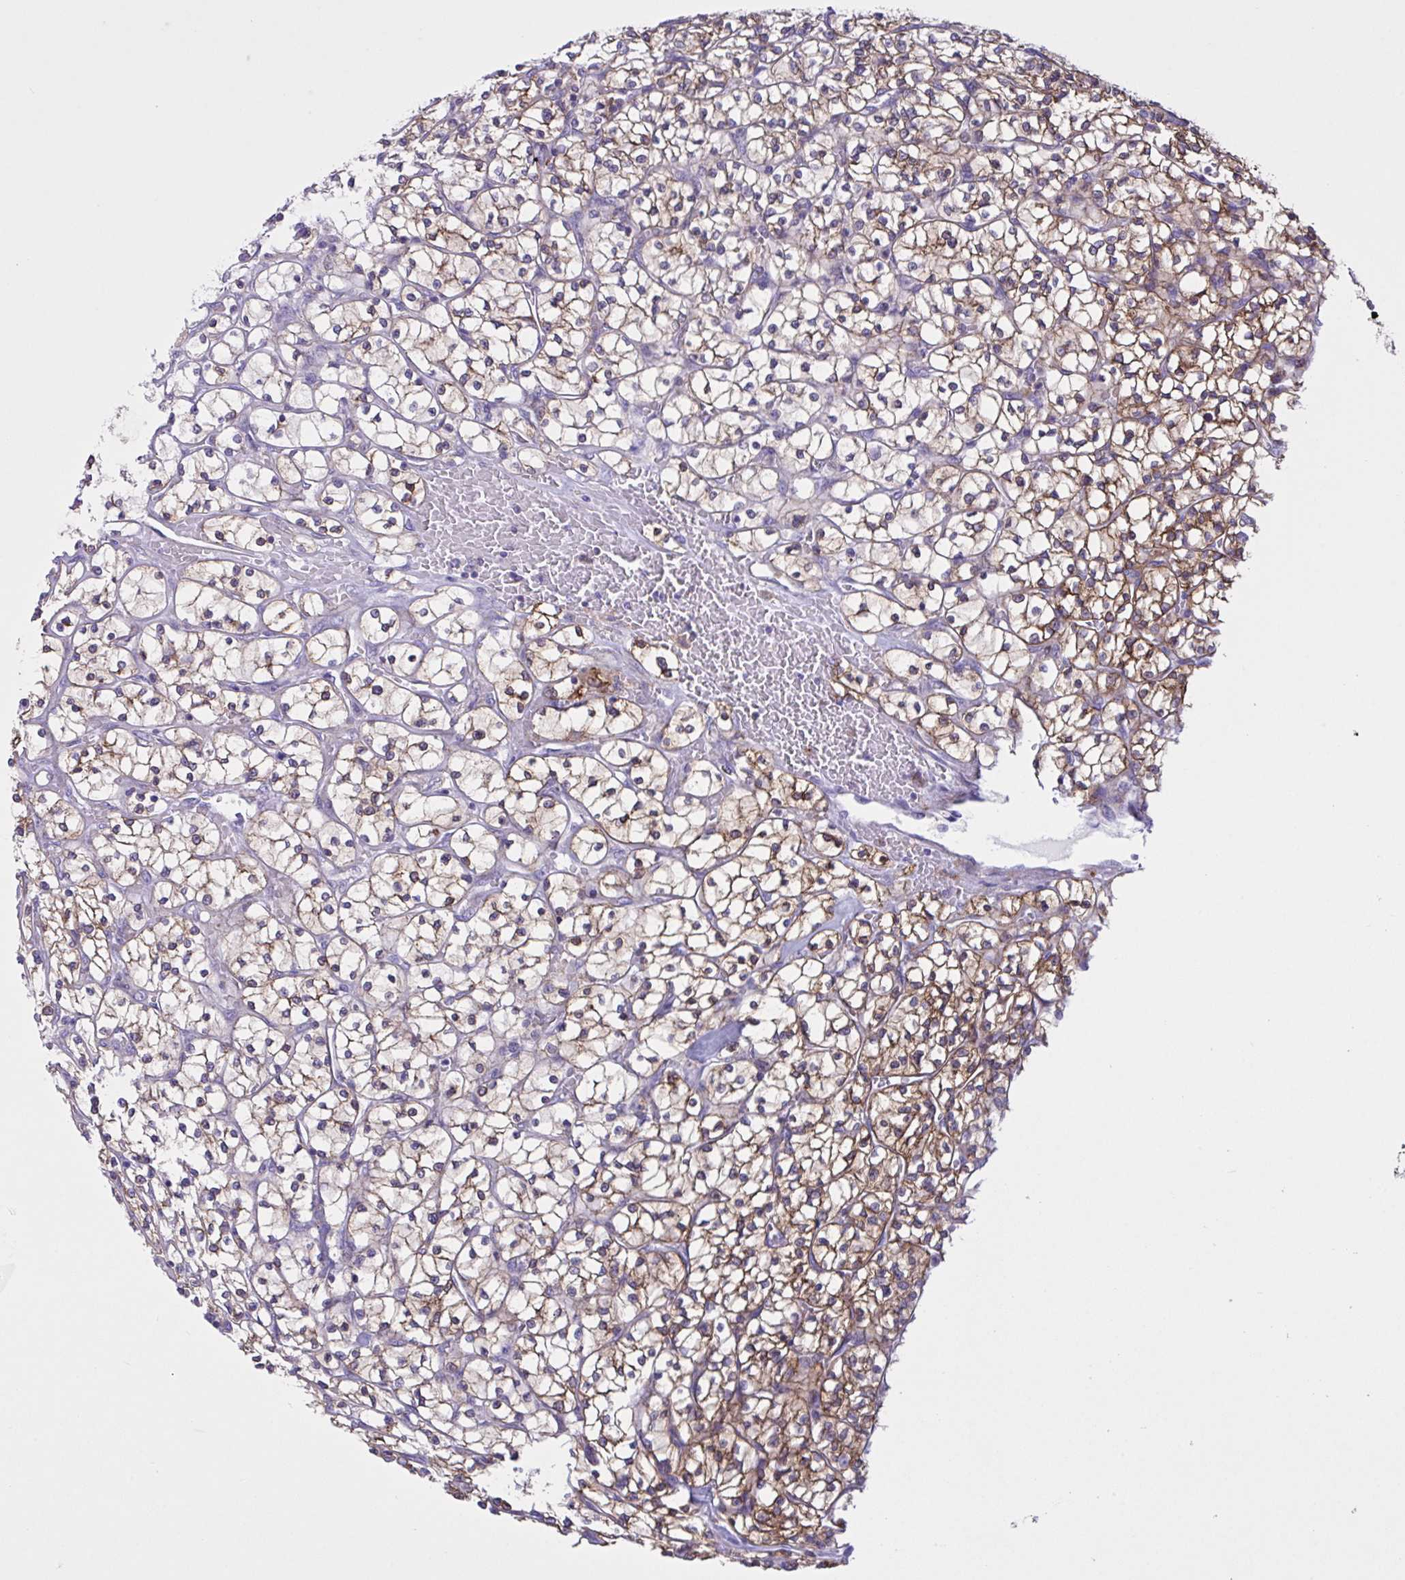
{"staining": {"intensity": "moderate", "quantity": ">75%", "location": "cytoplasmic/membranous"}, "tissue": "renal cancer", "cell_type": "Tumor cells", "image_type": "cancer", "snomed": [{"axis": "morphology", "description": "Adenocarcinoma, NOS"}, {"axis": "topography", "description": "Kidney"}], "caption": "Brown immunohistochemical staining in human adenocarcinoma (renal) exhibits moderate cytoplasmic/membranous staining in approximately >75% of tumor cells.", "gene": "OR51M1", "patient": {"sex": "female", "age": 64}}